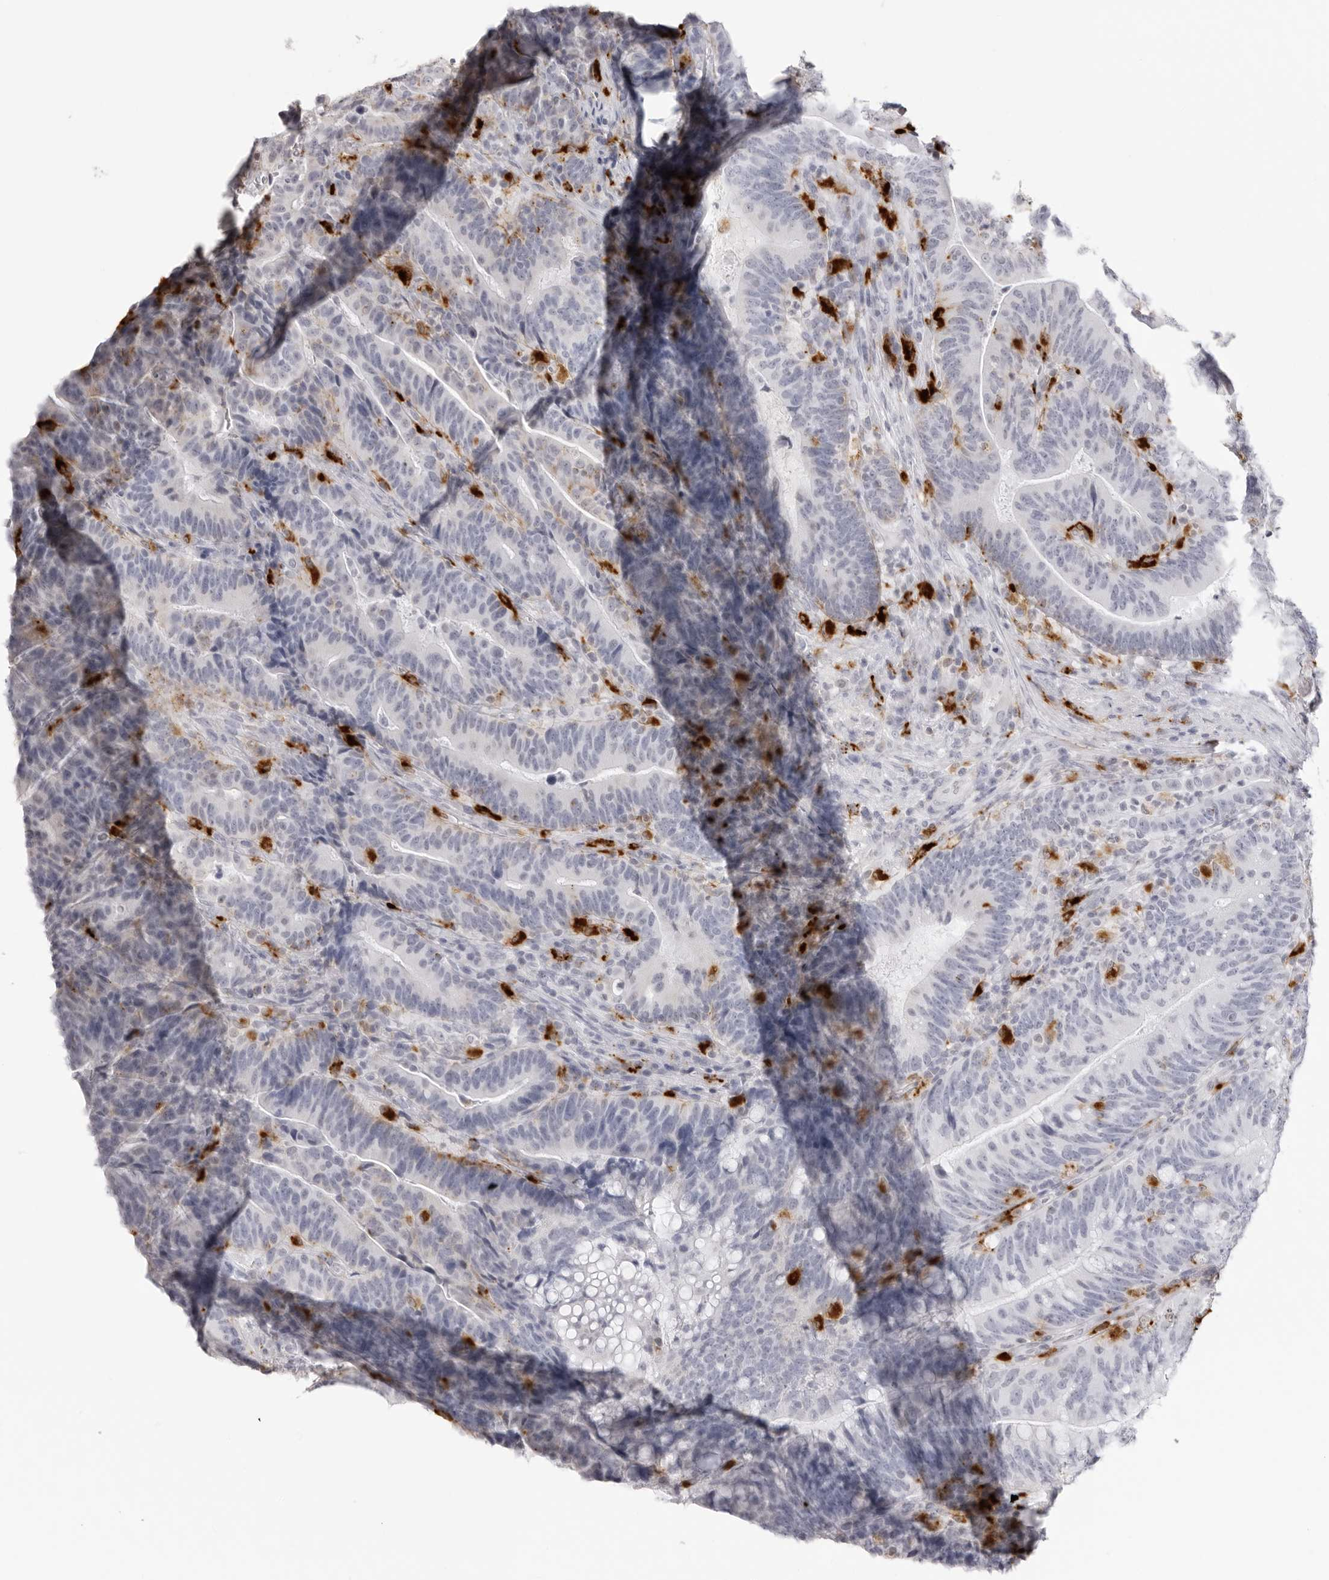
{"staining": {"intensity": "negative", "quantity": "none", "location": "none"}, "tissue": "colorectal cancer", "cell_type": "Tumor cells", "image_type": "cancer", "snomed": [{"axis": "morphology", "description": "Adenocarcinoma, NOS"}, {"axis": "topography", "description": "Colon"}], "caption": "Micrograph shows no protein positivity in tumor cells of colorectal cancer (adenocarcinoma) tissue. Brightfield microscopy of IHC stained with DAB (3,3'-diaminobenzidine) (brown) and hematoxylin (blue), captured at high magnification.", "gene": "IL25", "patient": {"sex": "female", "age": 66}}